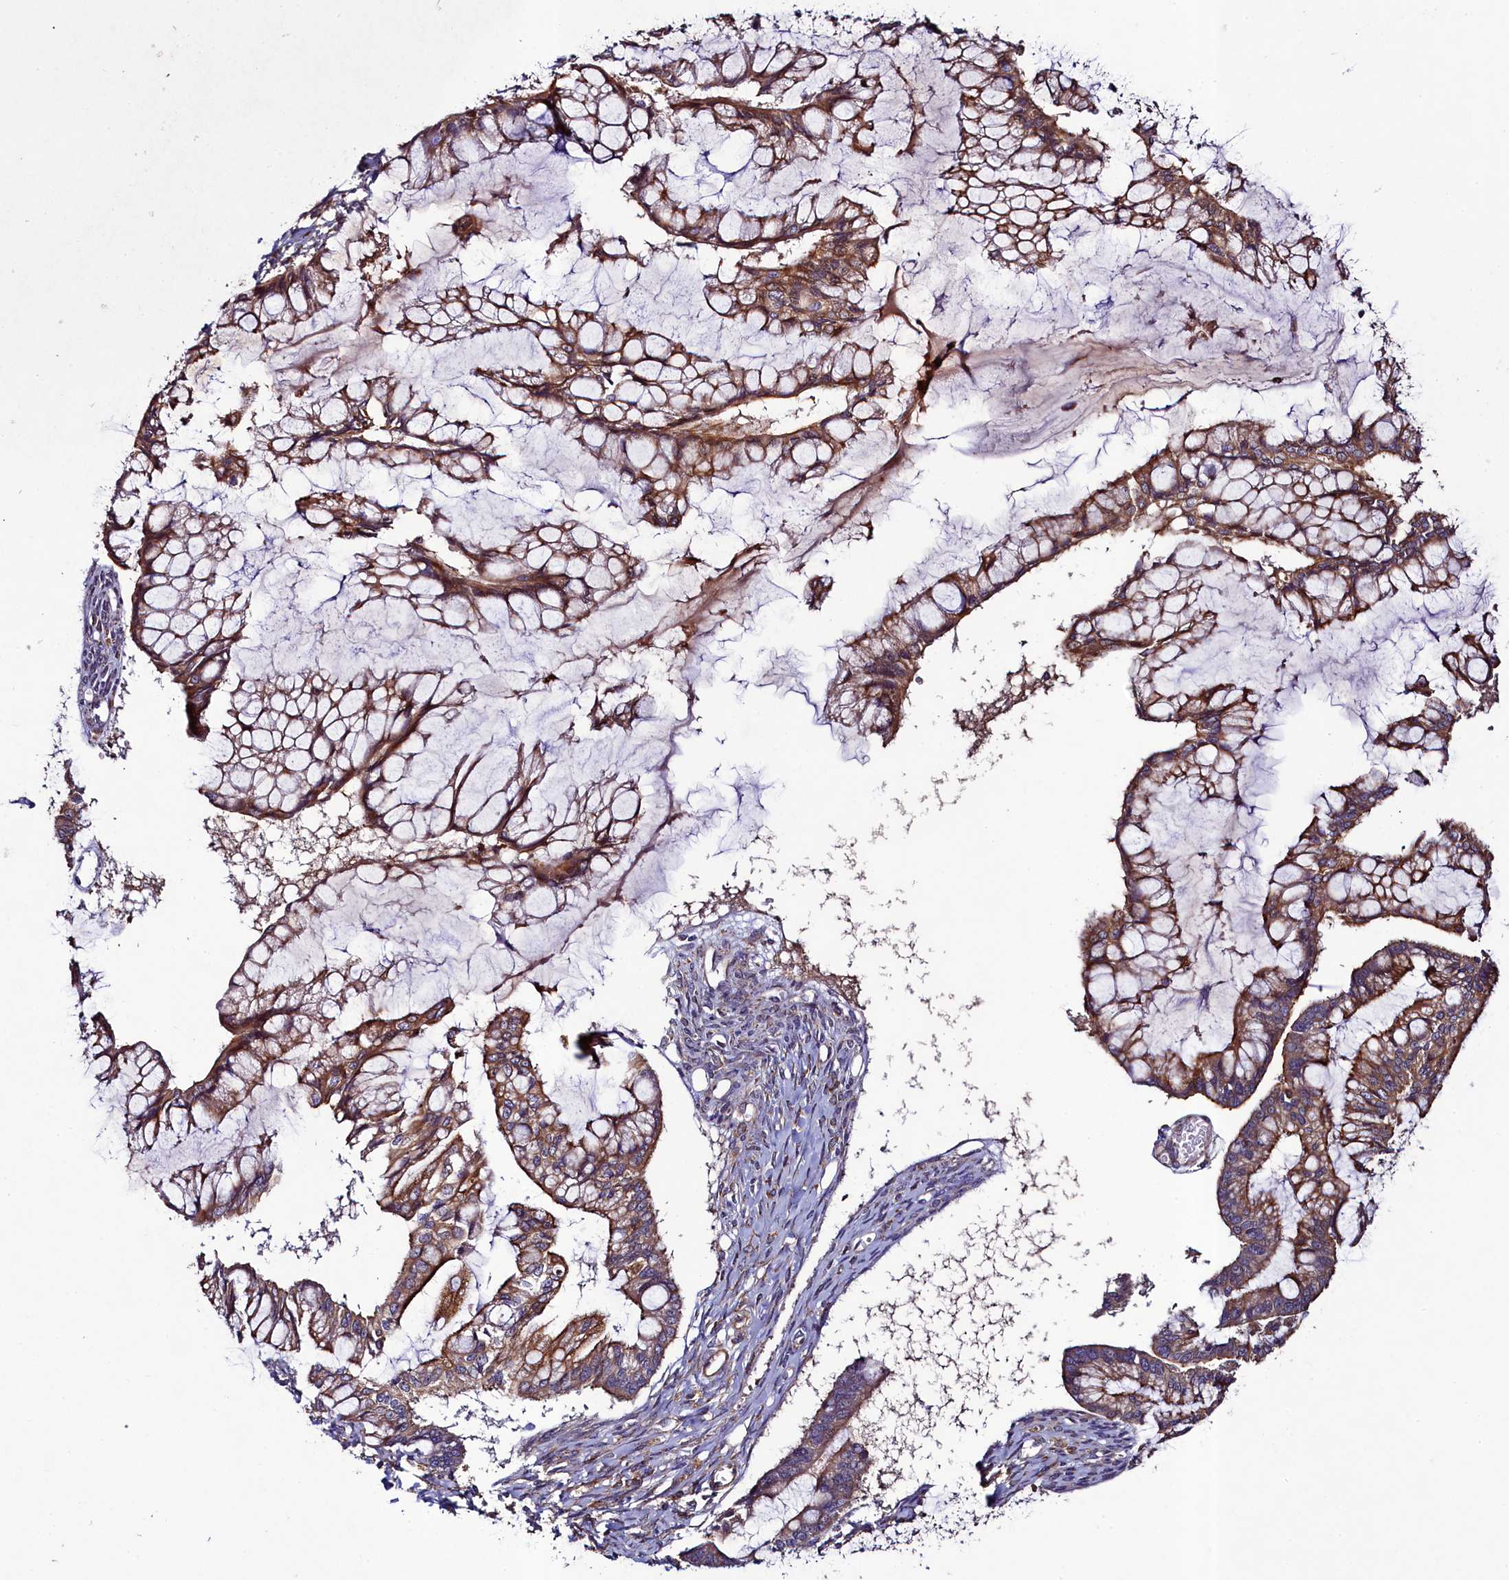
{"staining": {"intensity": "moderate", "quantity": ">75%", "location": "cytoplasmic/membranous"}, "tissue": "ovarian cancer", "cell_type": "Tumor cells", "image_type": "cancer", "snomed": [{"axis": "morphology", "description": "Cystadenocarcinoma, mucinous, NOS"}, {"axis": "topography", "description": "Ovary"}], "caption": "Human ovarian cancer stained with a protein marker exhibits moderate staining in tumor cells.", "gene": "CCDC102A", "patient": {"sex": "female", "age": 73}}